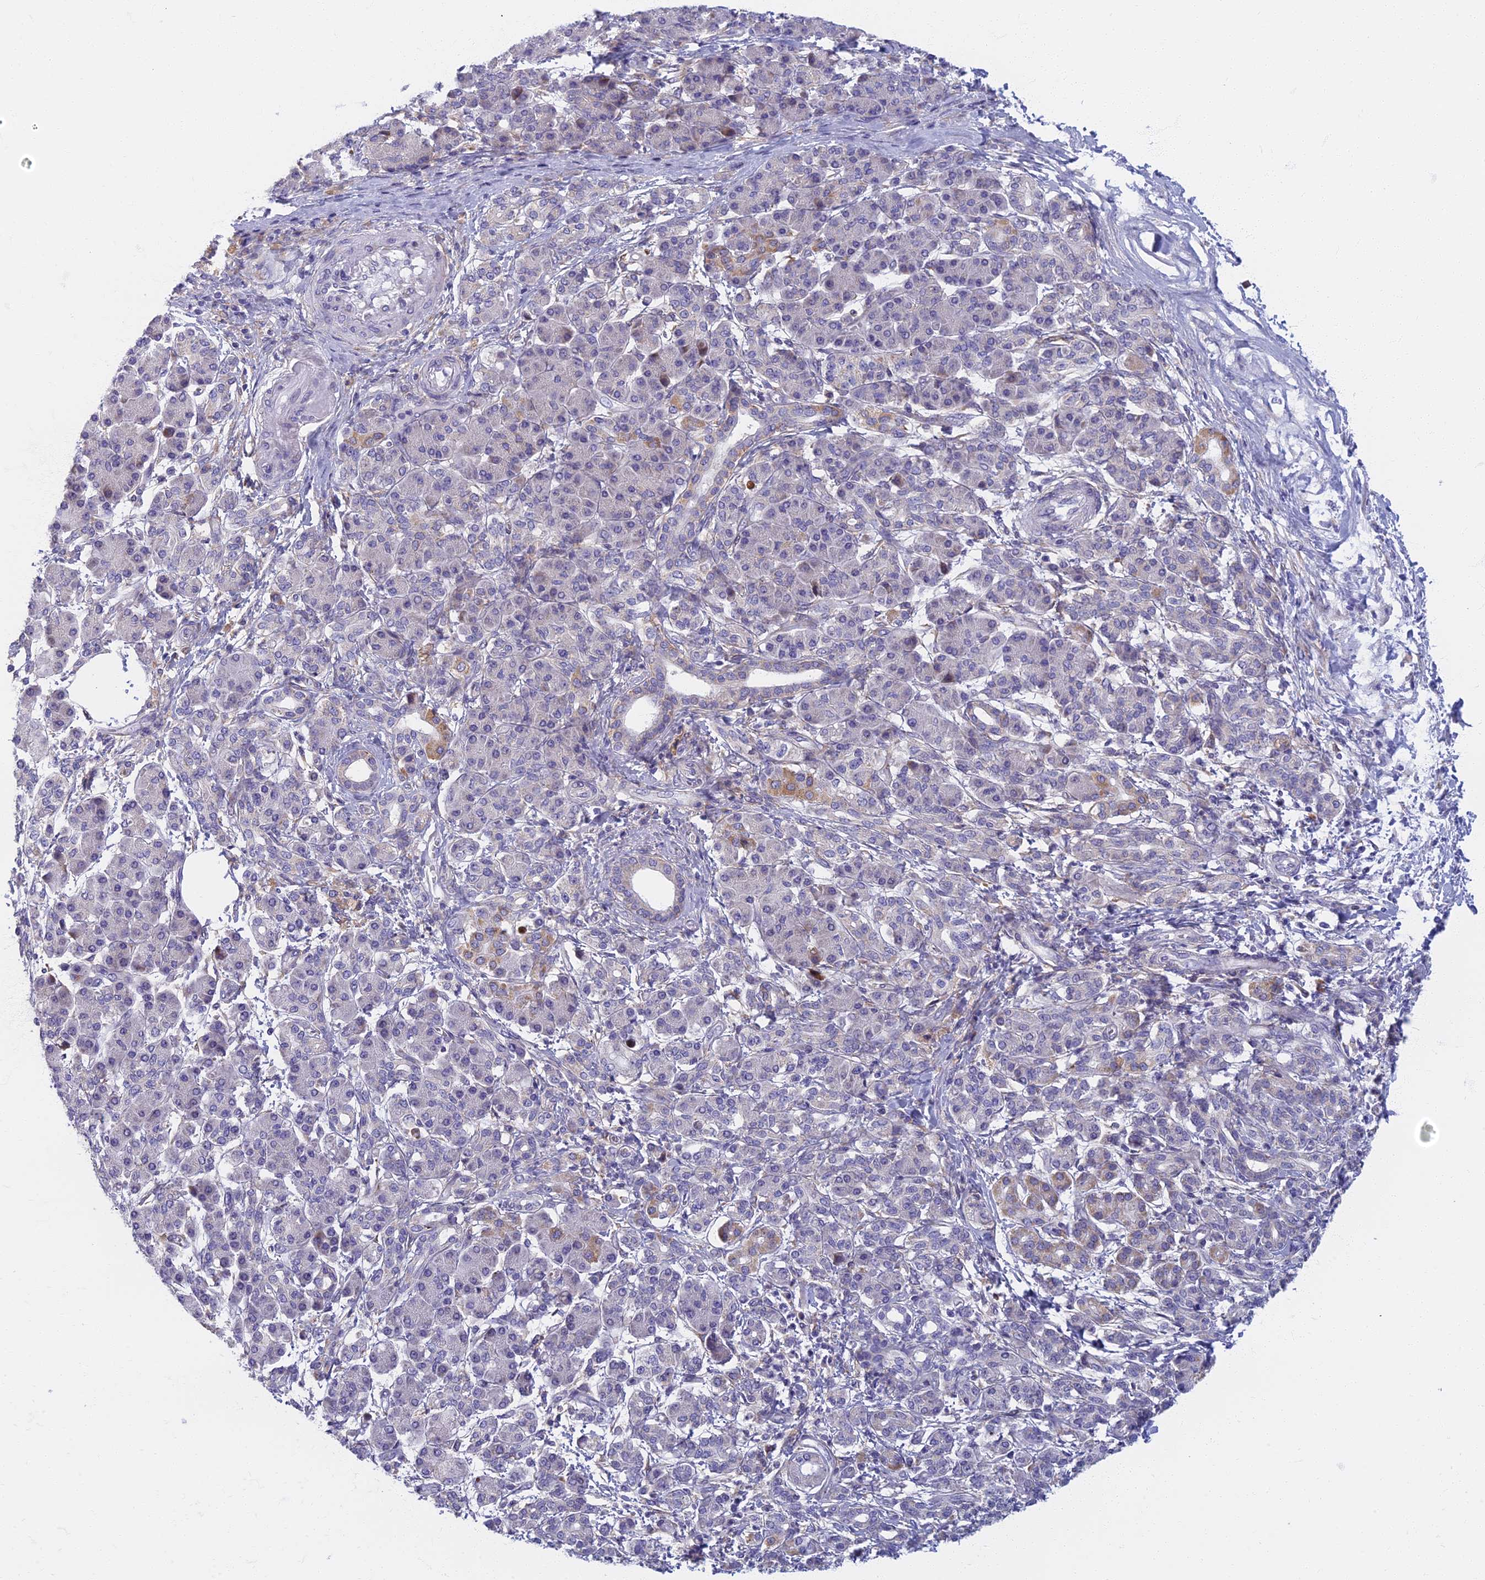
{"staining": {"intensity": "negative", "quantity": "none", "location": "none"}, "tissue": "pancreatic cancer", "cell_type": "Tumor cells", "image_type": "cancer", "snomed": [{"axis": "morphology", "description": "Normal tissue, NOS"}, {"axis": "morphology", "description": "Adenocarcinoma, NOS"}, {"axis": "topography", "description": "Pancreas"}], "caption": "A histopathology image of pancreatic cancer stained for a protein exhibits no brown staining in tumor cells.", "gene": "DDX51", "patient": {"sex": "female", "age": 55}}